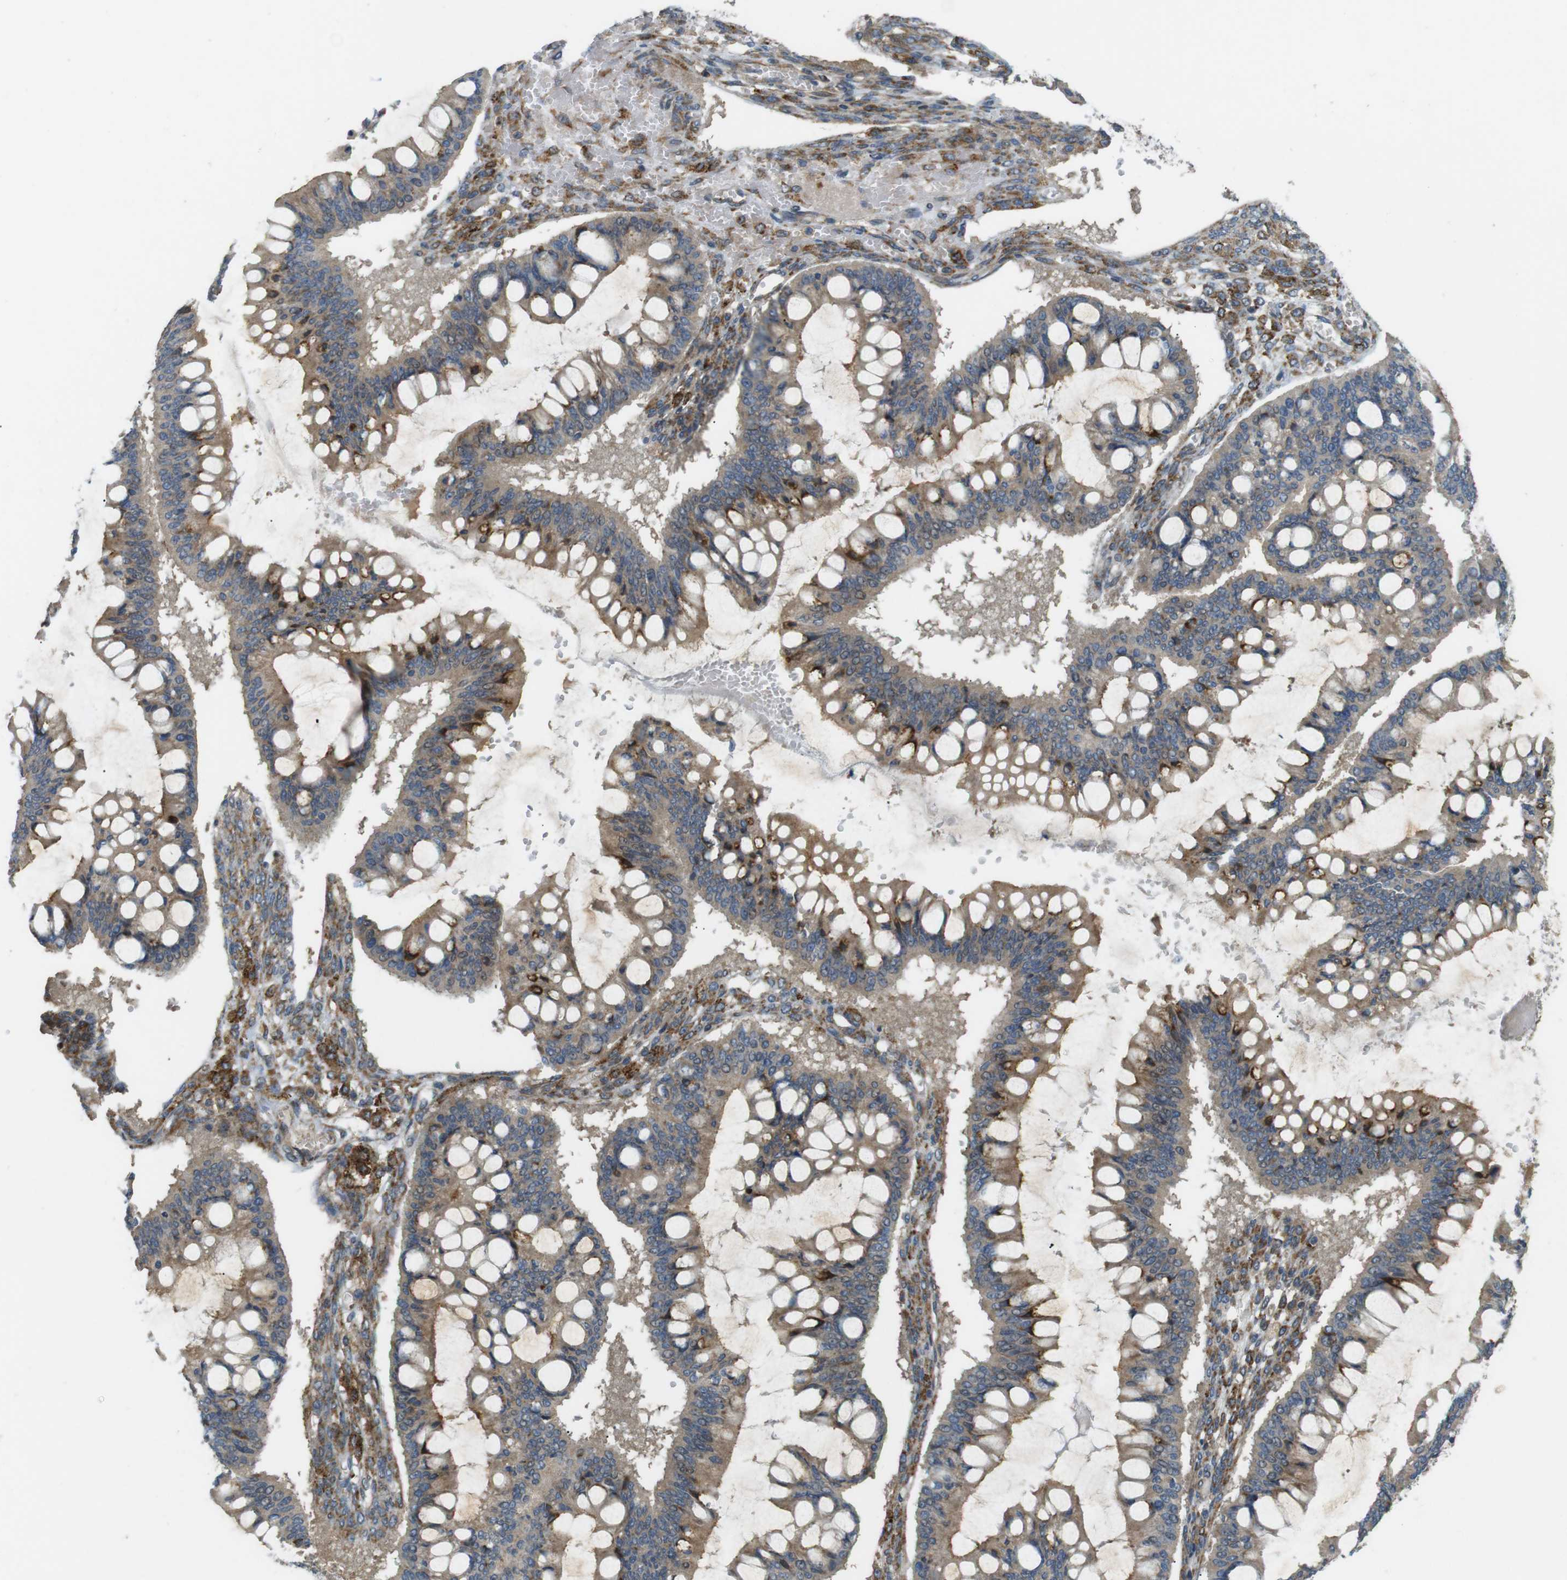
{"staining": {"intensity": "moderate", "quantity": ">75%", "location": "cytoplasmic/membranous"}, "tissue": "ovarian cancer", "cell_type": "Tumor cells", "image_type": "cancer", "snomed": [{"axis": "morphology", "description": "Cystadenocarcinoma, mucinous, NOS"}, {"axis": "topography", "description": "Ovary"}], "caption": "Tumor cells reveal moderate cytoplasmic/membranous staining in about >75% of cells in ovarian mucinous cystadenocarcinoma.", "gene": "ARHGAP24", "patient": {"sex": "female", "age": 73}}